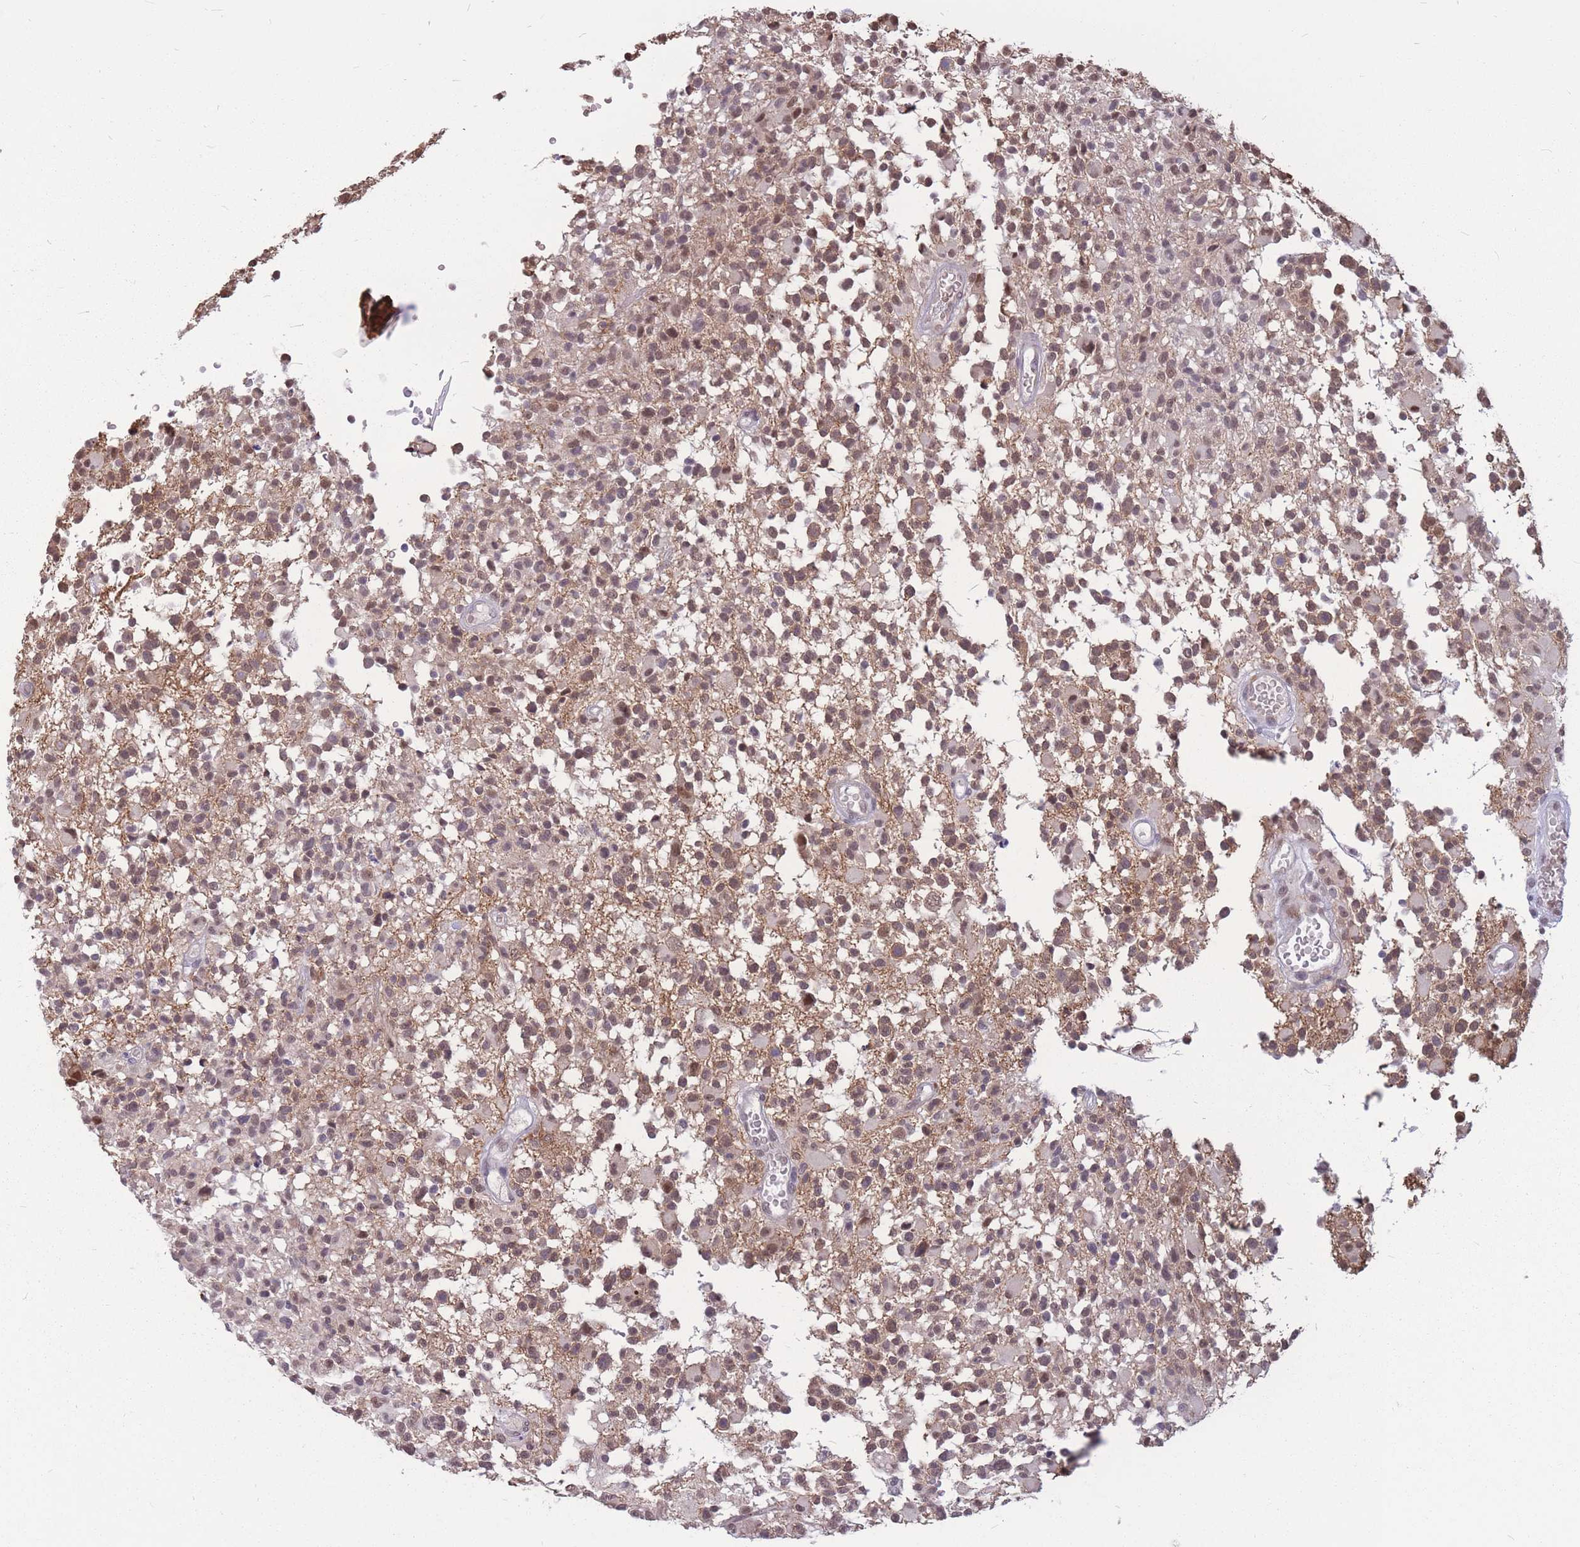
{"staining": {"intensity": "moderate", "quantity": ">75%", "location": "nuclear"}, "tissue": "glioma", "cell_type": "Tumor cells", "image_type": "cancer", "snomed": [{"axis": "morphology", "description": "Glioma, malignant, High grade"}, {"axis": "morphology", "description": "Glioblastoma, NOS"}, {"axis": "topography", "description": "Brain"}], "caption": "An image showing moderate nuclear staining in about >75% of tumor cells in glioblastoma, as visualized by brown immunohistochemical staining.", "gene": "ADD2", "patient": {"sex": "male", "age": 60}}